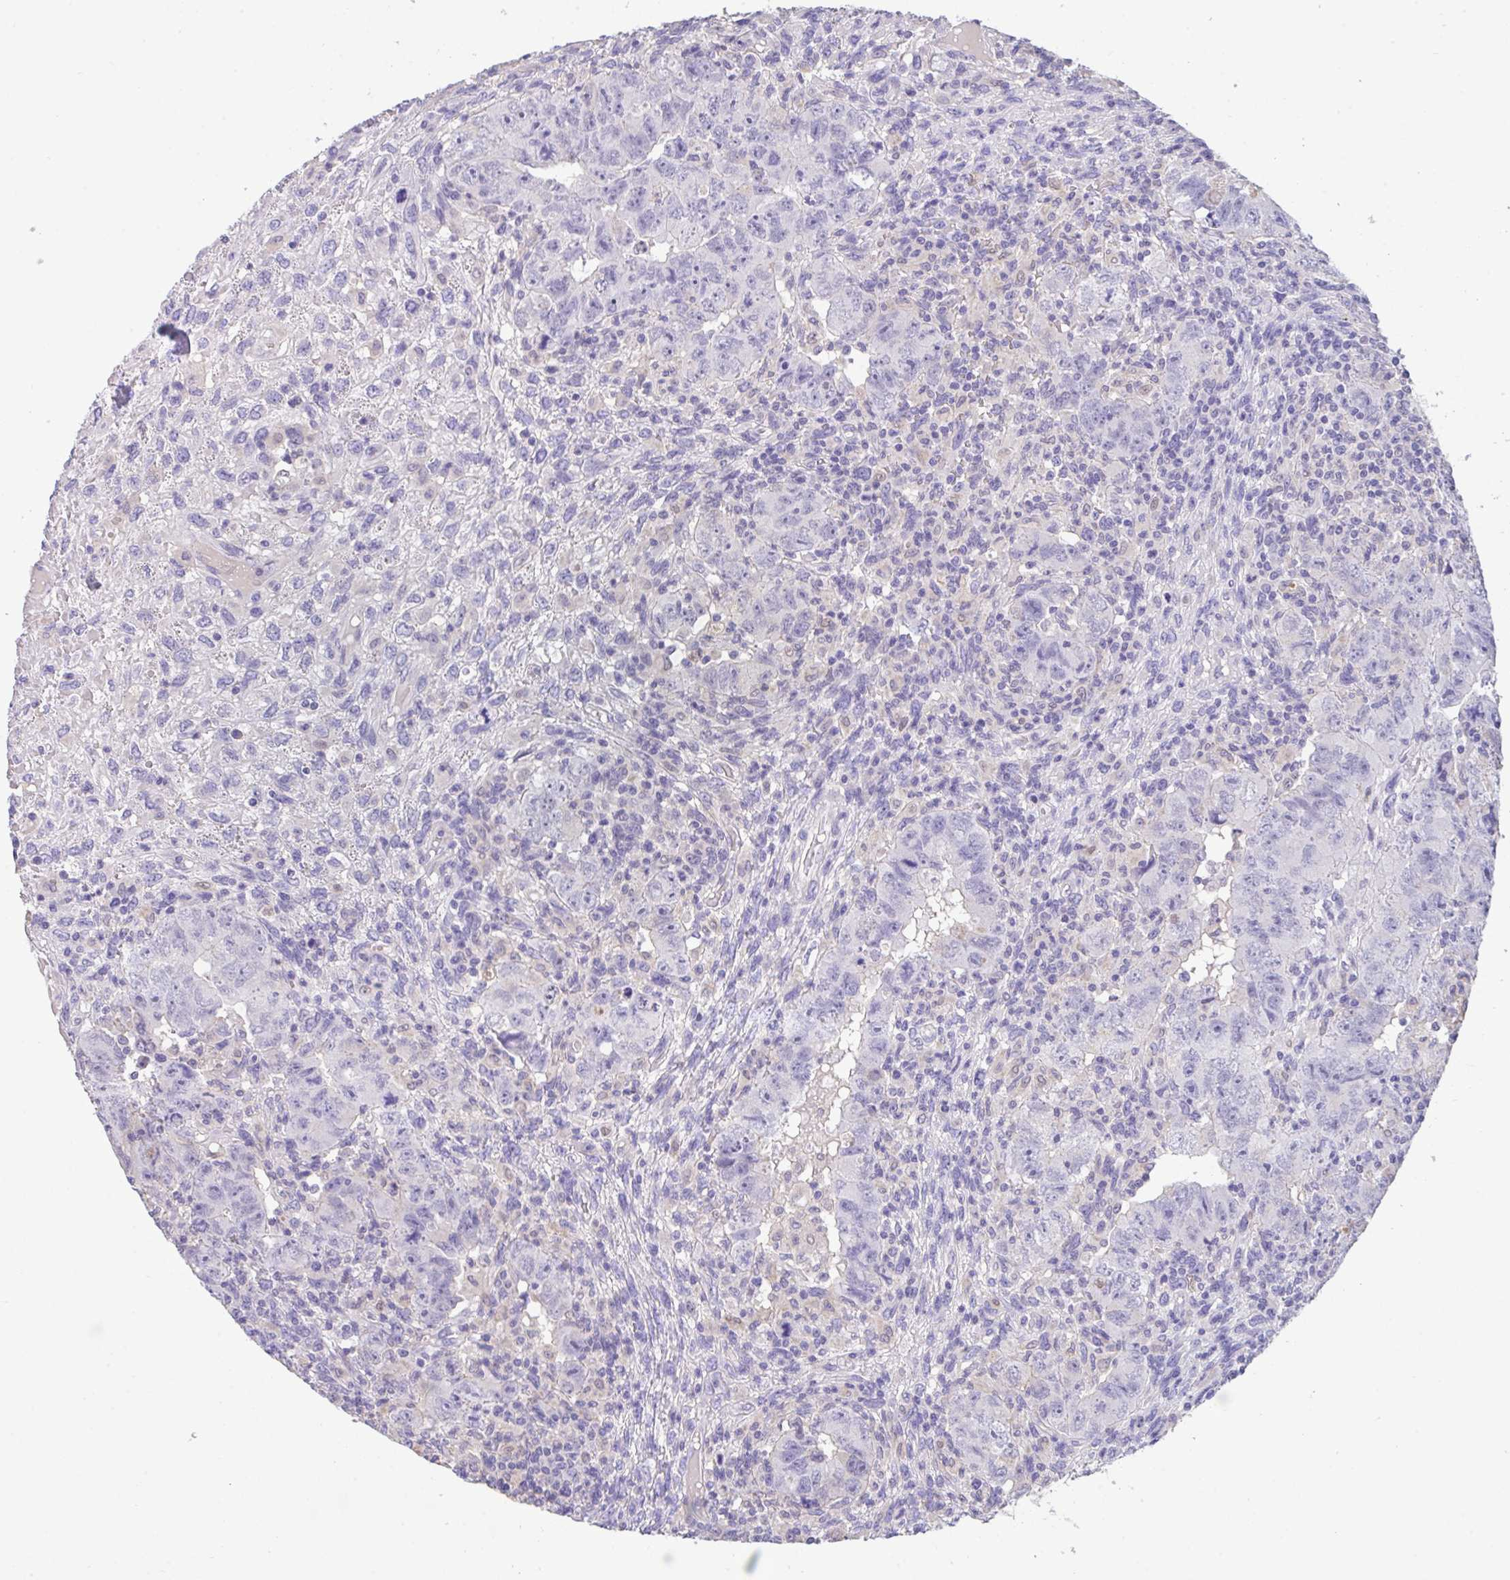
{"staining": {"intensity": "negative", "quantity": "none", "location": "none"}, "tissue": "testis cancer", "cell_type": "Tumor cells", "image_type": "cancer", "snomed": [{"axis": "morphology", "description": "Carcinoma, Embryonal, NOS"}, {"axis": "topography", "description": "Testis"}], "caption": "Testis cancer stained for a protein using immunohistochemistry exhibits no expression tumor cells.", "gene": "CA10", "patient": {"sex": "male", "age": 24}}